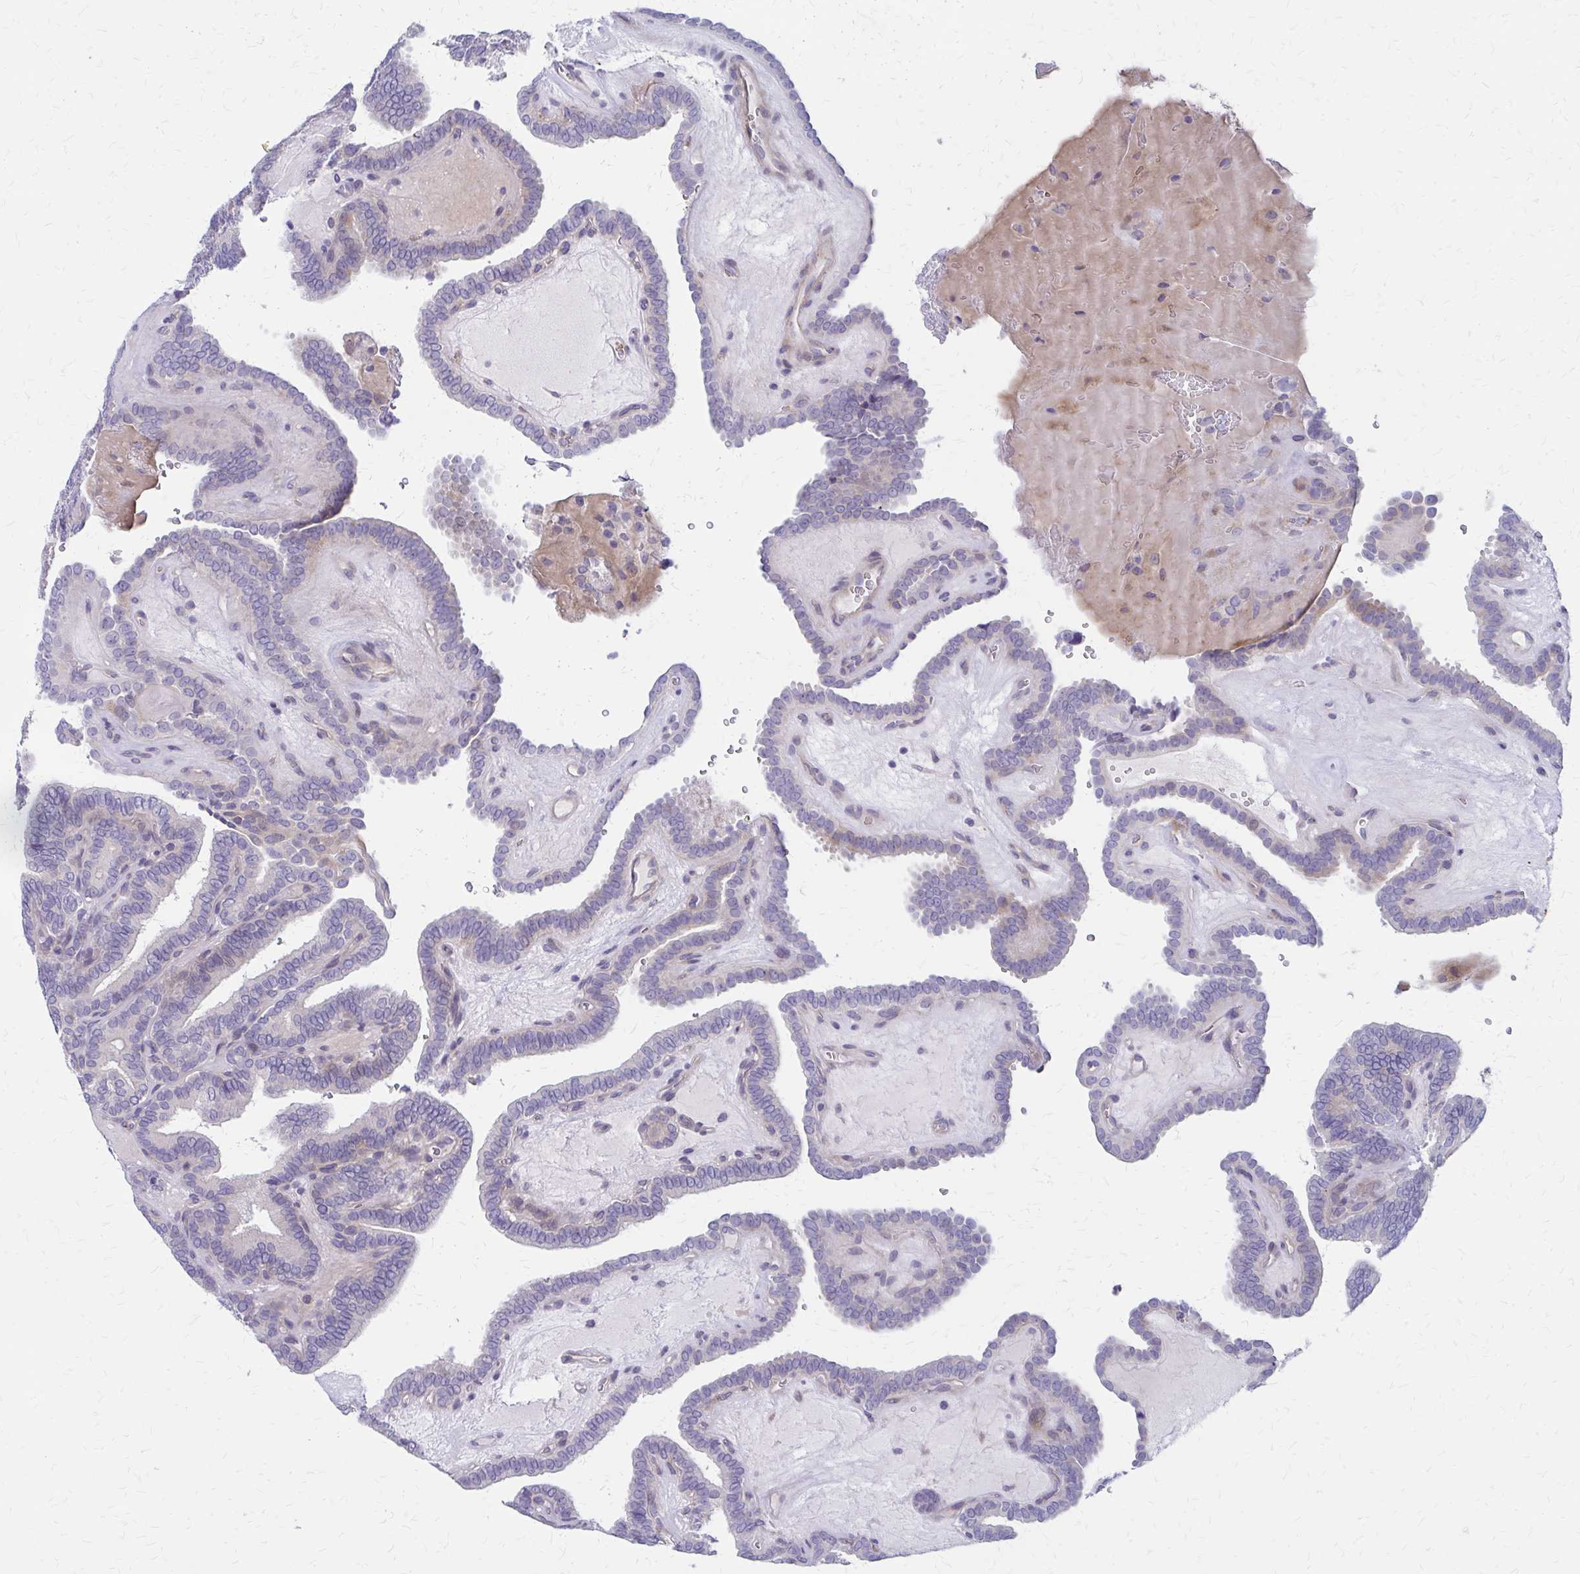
{"staining": {"intensity": "negative", "quantity": "none", "location": "none"}, "tissue": "thyroid cancer", "cell_type": "Tumor cells", "image_type": "cancer", "snomed": [{"axis": "morphology", "description": "Papillary adenocarcinoma, NOS"}, {"axis": "topography", "description": "Thyroid gland"}], "caption": "Immunohistochemistry (IHC) histopathology image of neoplastic tissue: human thyroid cancer stained with DAB (3,3'-diaminobenzidine) shows no significant protein staining in tumor cells.", "gene": "GLYATL2", "patient": {"sex": "female", "age": 21}}